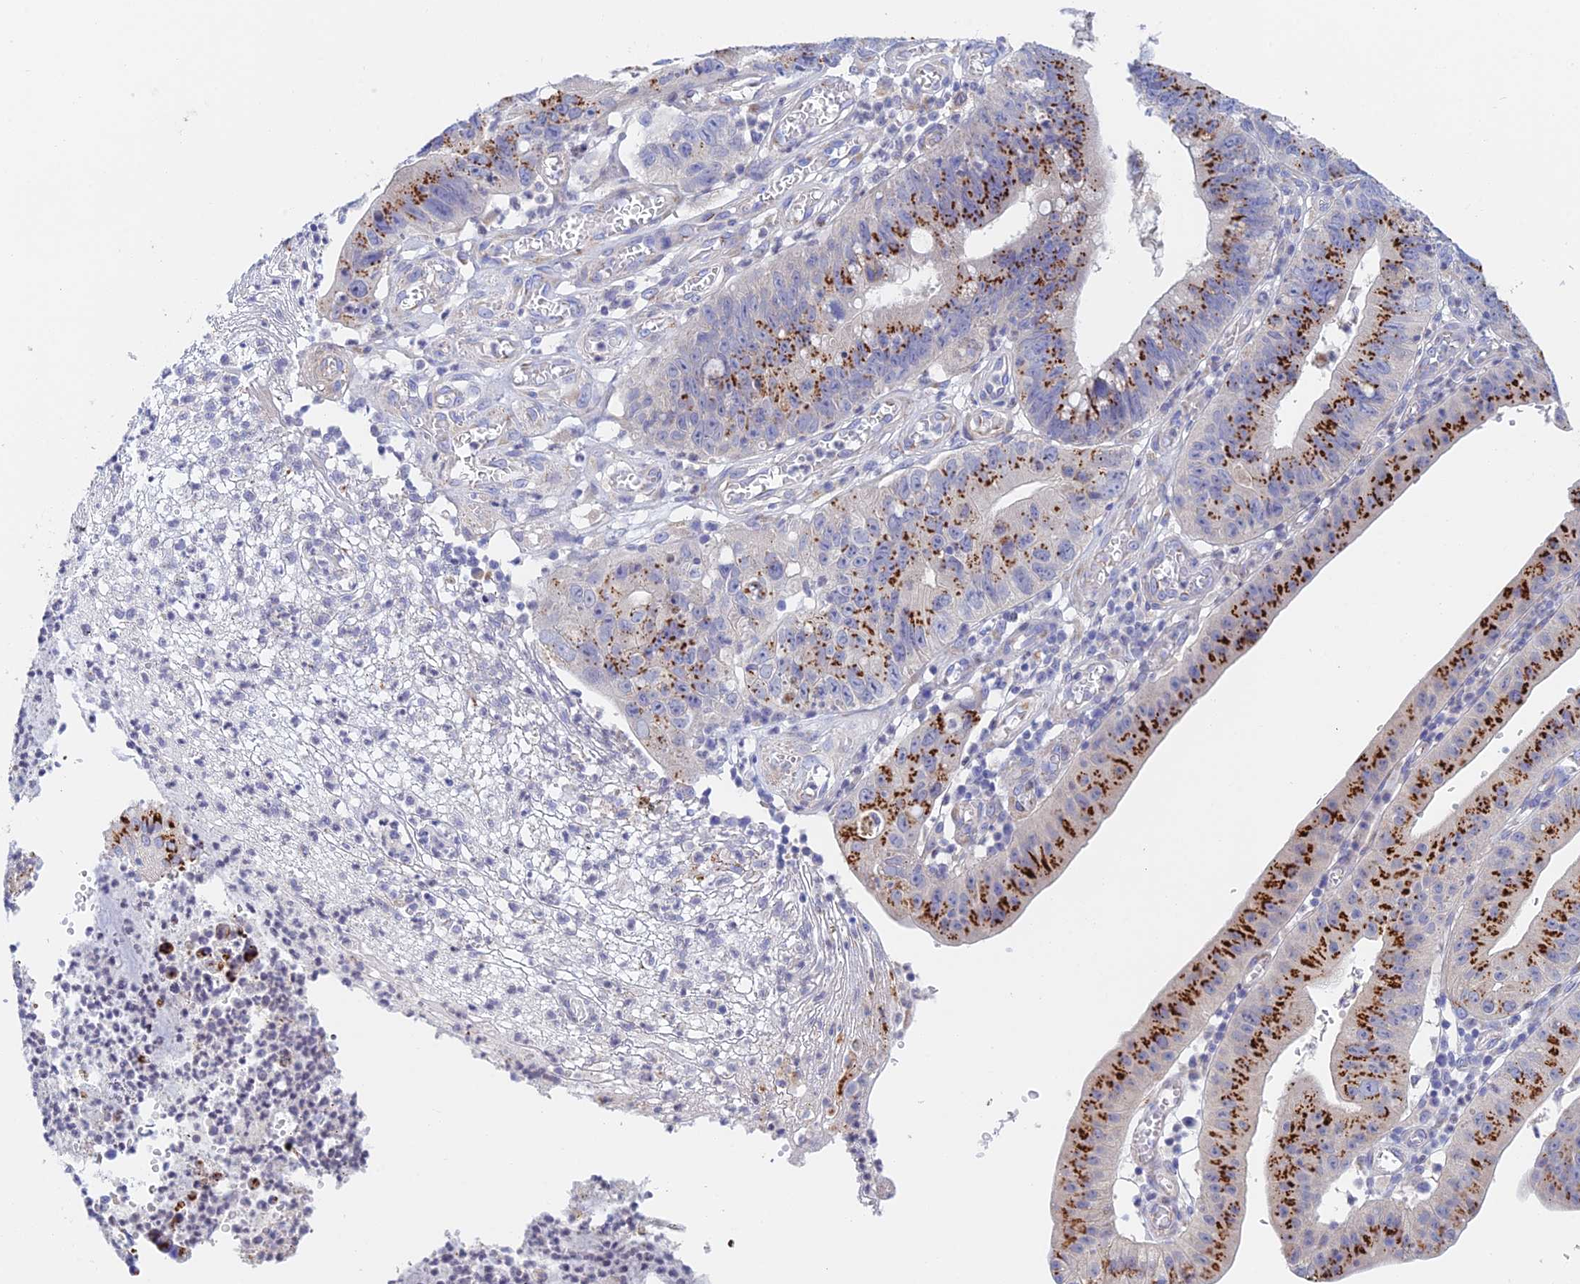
{"staining": {"intensity": "strong", "quantity": ">75%", "location": "cytoplasmic/membranous"}, "tissue": "stomach cancer", "cell_type": "Tumor cells", "image_type": "cancer", "snomed": [{"axis": "morphology", "description": "Adenocarcinoma, NOS"}, {"axis": "topography", "description": "Stomach"}], "caption": "Tumor cells reveal high levels of strong cytoplasmic/membranous staining in about >75% of cells in adenocarcinoma (stomach).", "gene": "SLC24A3", "patient": {"sex": "male", "age": 59}}